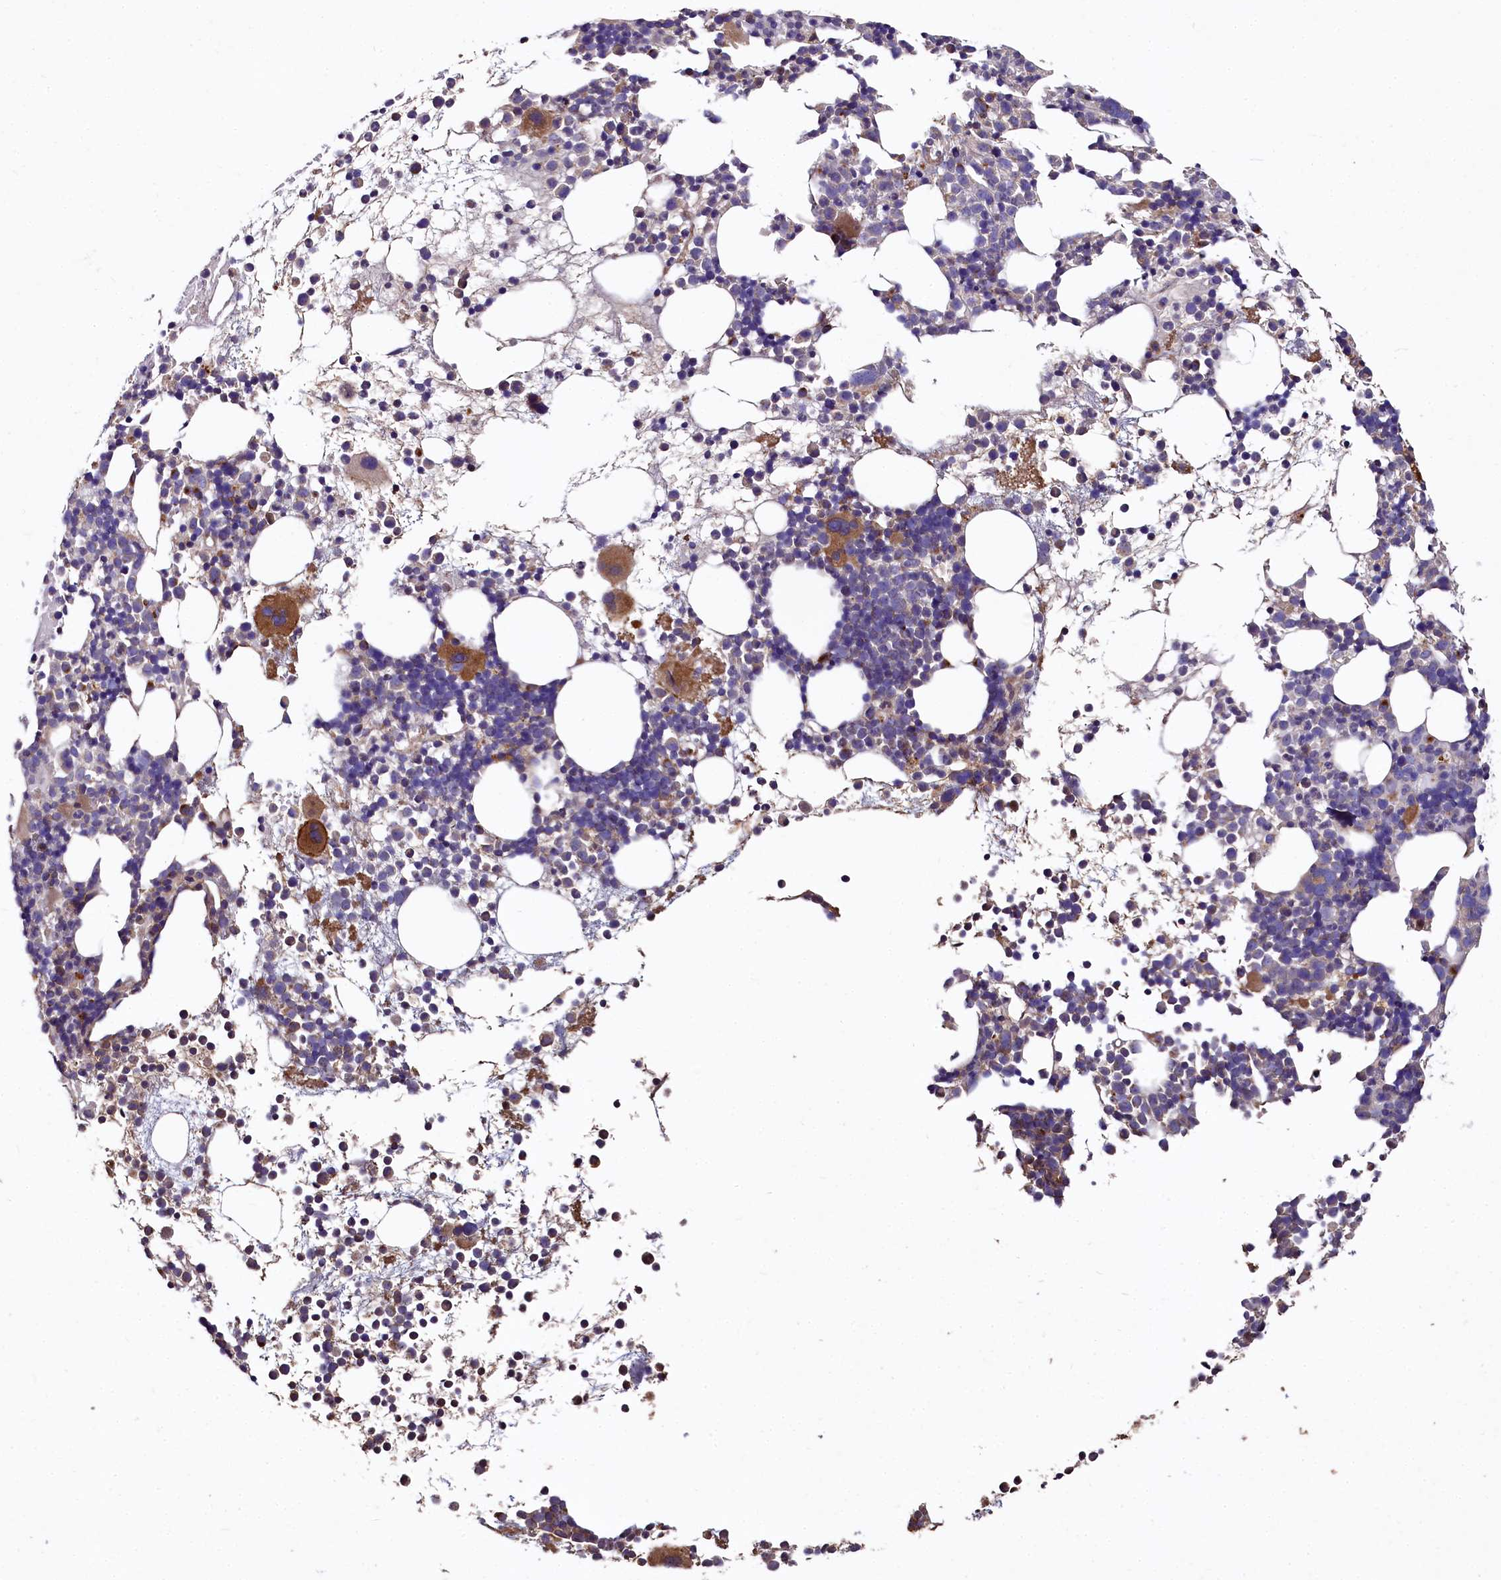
{"staining": {"intensity": "strong", "quantity": "<25%", "location": "cytoplasmic/membranous"}, "tissue": "bone marrow", "cell_type": "Hematopoietic cells", "image_type": "normal", "snomed": [{"axis": "morphology", "description": "Normal tissue, NOS"}, {"axis": "topography", "description": "Bone marrow"}], "caption": "A brown stain labels strong cytoplasmic/membranous positivity of a protein in hematopoietic cells of normal human bone marrow.", "gene": "SPRYD3", "patient": {"sex": "female", "age": 57}}